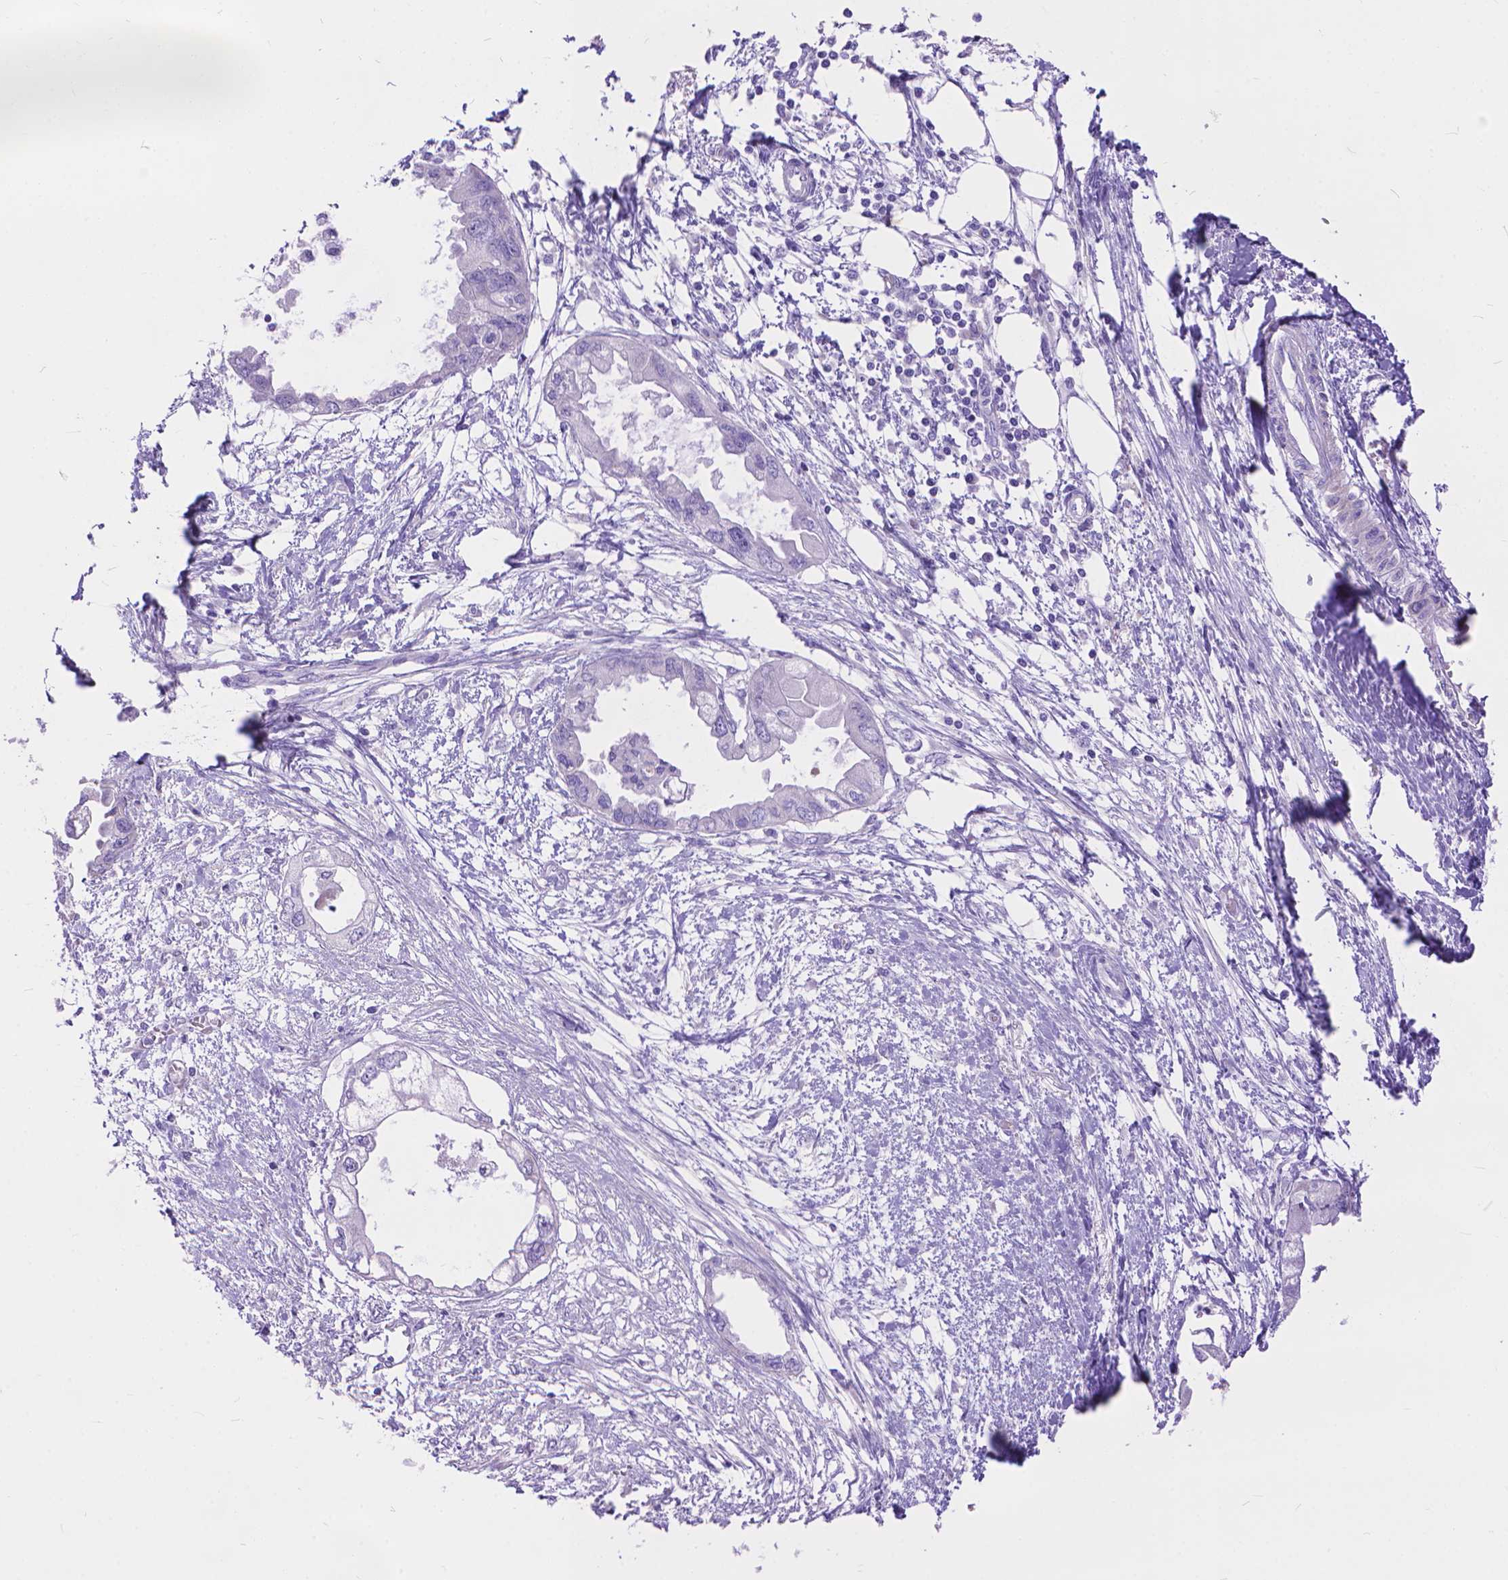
{"staining": {"intensity": "negative", "quantity": "none", "location": "none"}, "tissue": "endometrial cancer", "cell_type": "Tumor cells", "image_type": "cancer", "snomed": [{"axis": "morphology", "description": "Adenocarcinoma, NOS"}, {"axis": "morphology", "description": "Adenocarcinoma, metastatic, NOS"}, {"axis": "topography", "description": "Adipose tissue"}, {"axis": "topography", "description": "Endometrium"}], "caption": "Micrograph shows no protein positivity in tumor cells of endometrial cancer (adenocarcinoma) tissue.", "gene": "DHRS2", "patient": {"sex": "female", "age": 67}}